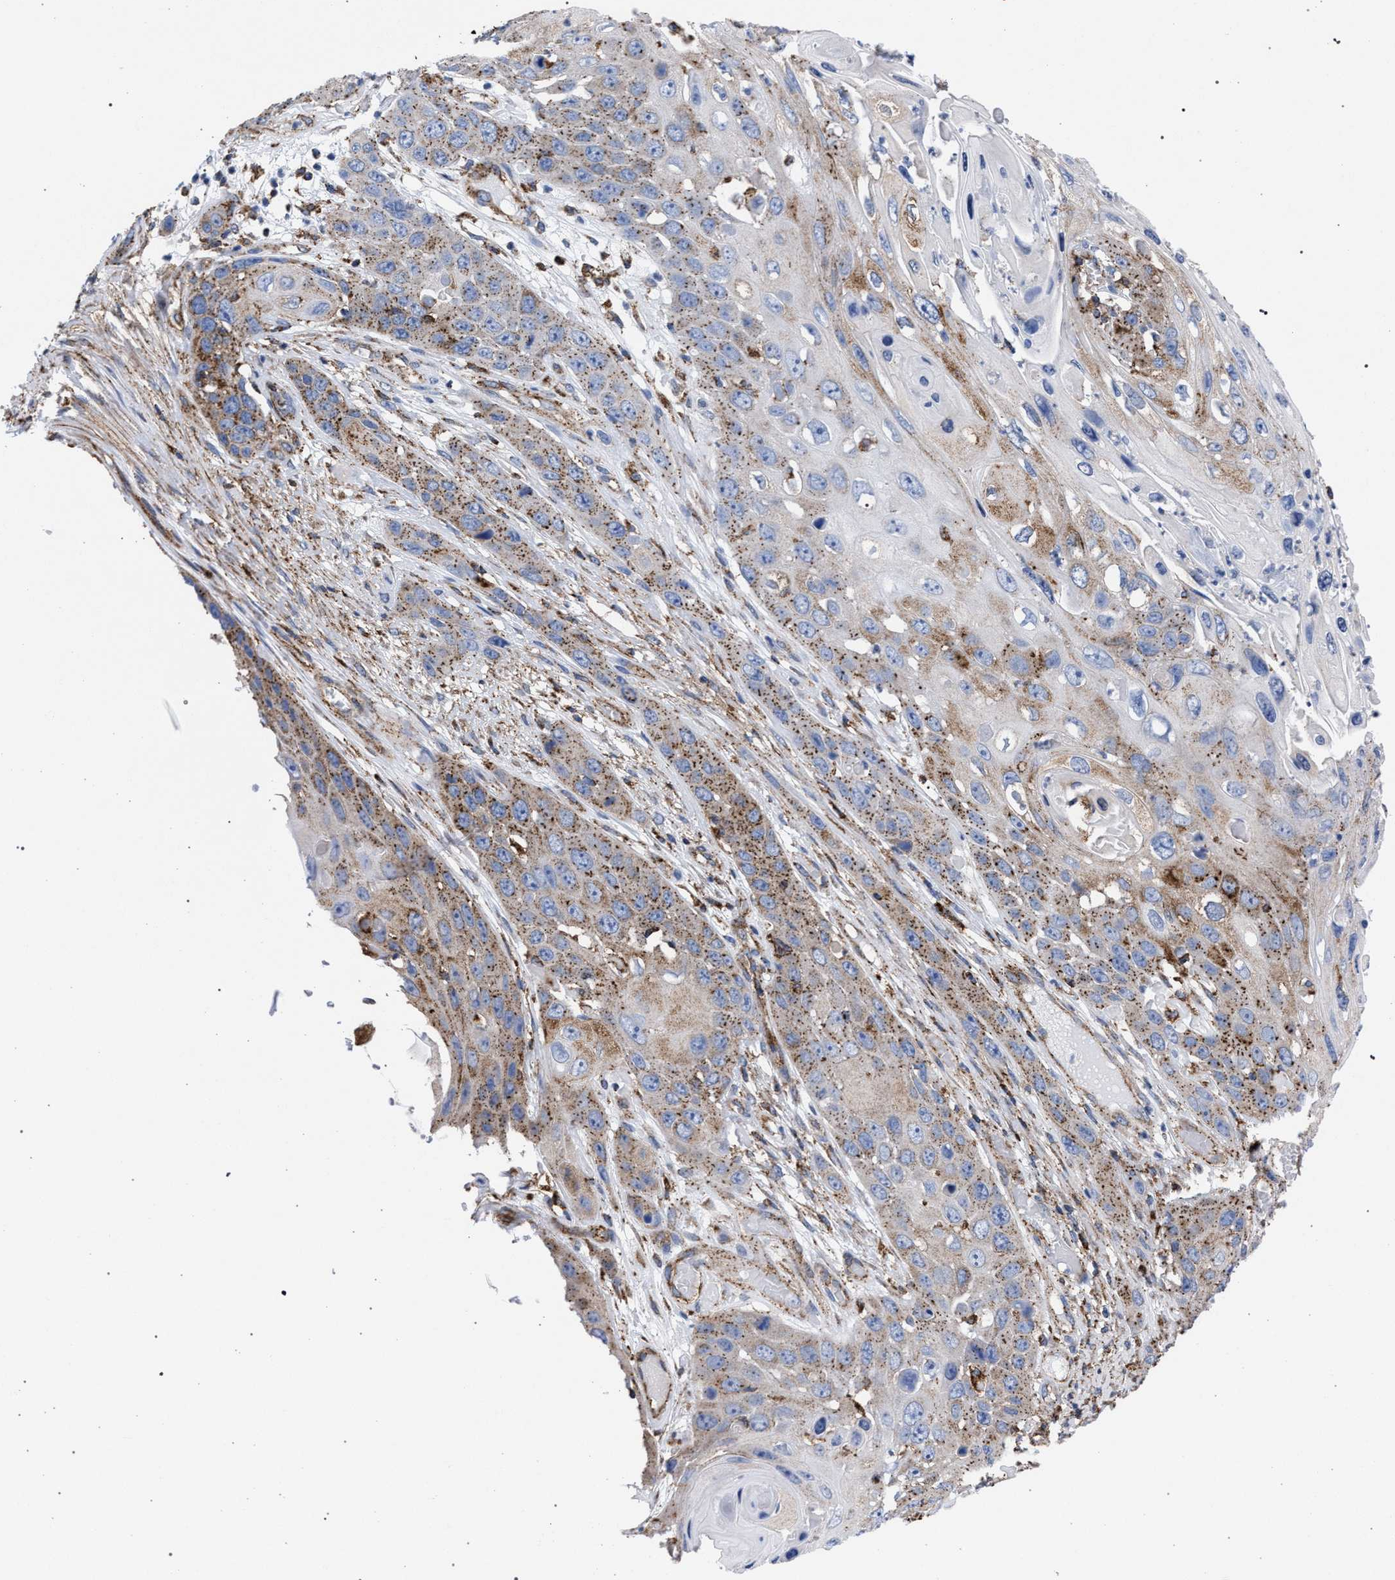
{"staining": {"intensity": "moderate", "quantity": ">75%", "location": "cytoplasmic/membranous"}, "tissue": "skin cancer", "cell_type": "Tumor cells", "image_type": "cancer", "snomed": [{"axis": "morphology", "description": "Squamous cell carcinoma, NOS"}, {"axis": "topography", "description": "Skin"}], "caption": "This is a micrograph of immunohistochemistry (IHC) staining of skin squamous cell carcinoma, which shows moderate expression in the cytoplasmic/membranous of tumor cells.", "gene": "ACADS", "patient": {"sex": "male", "age": 55}}